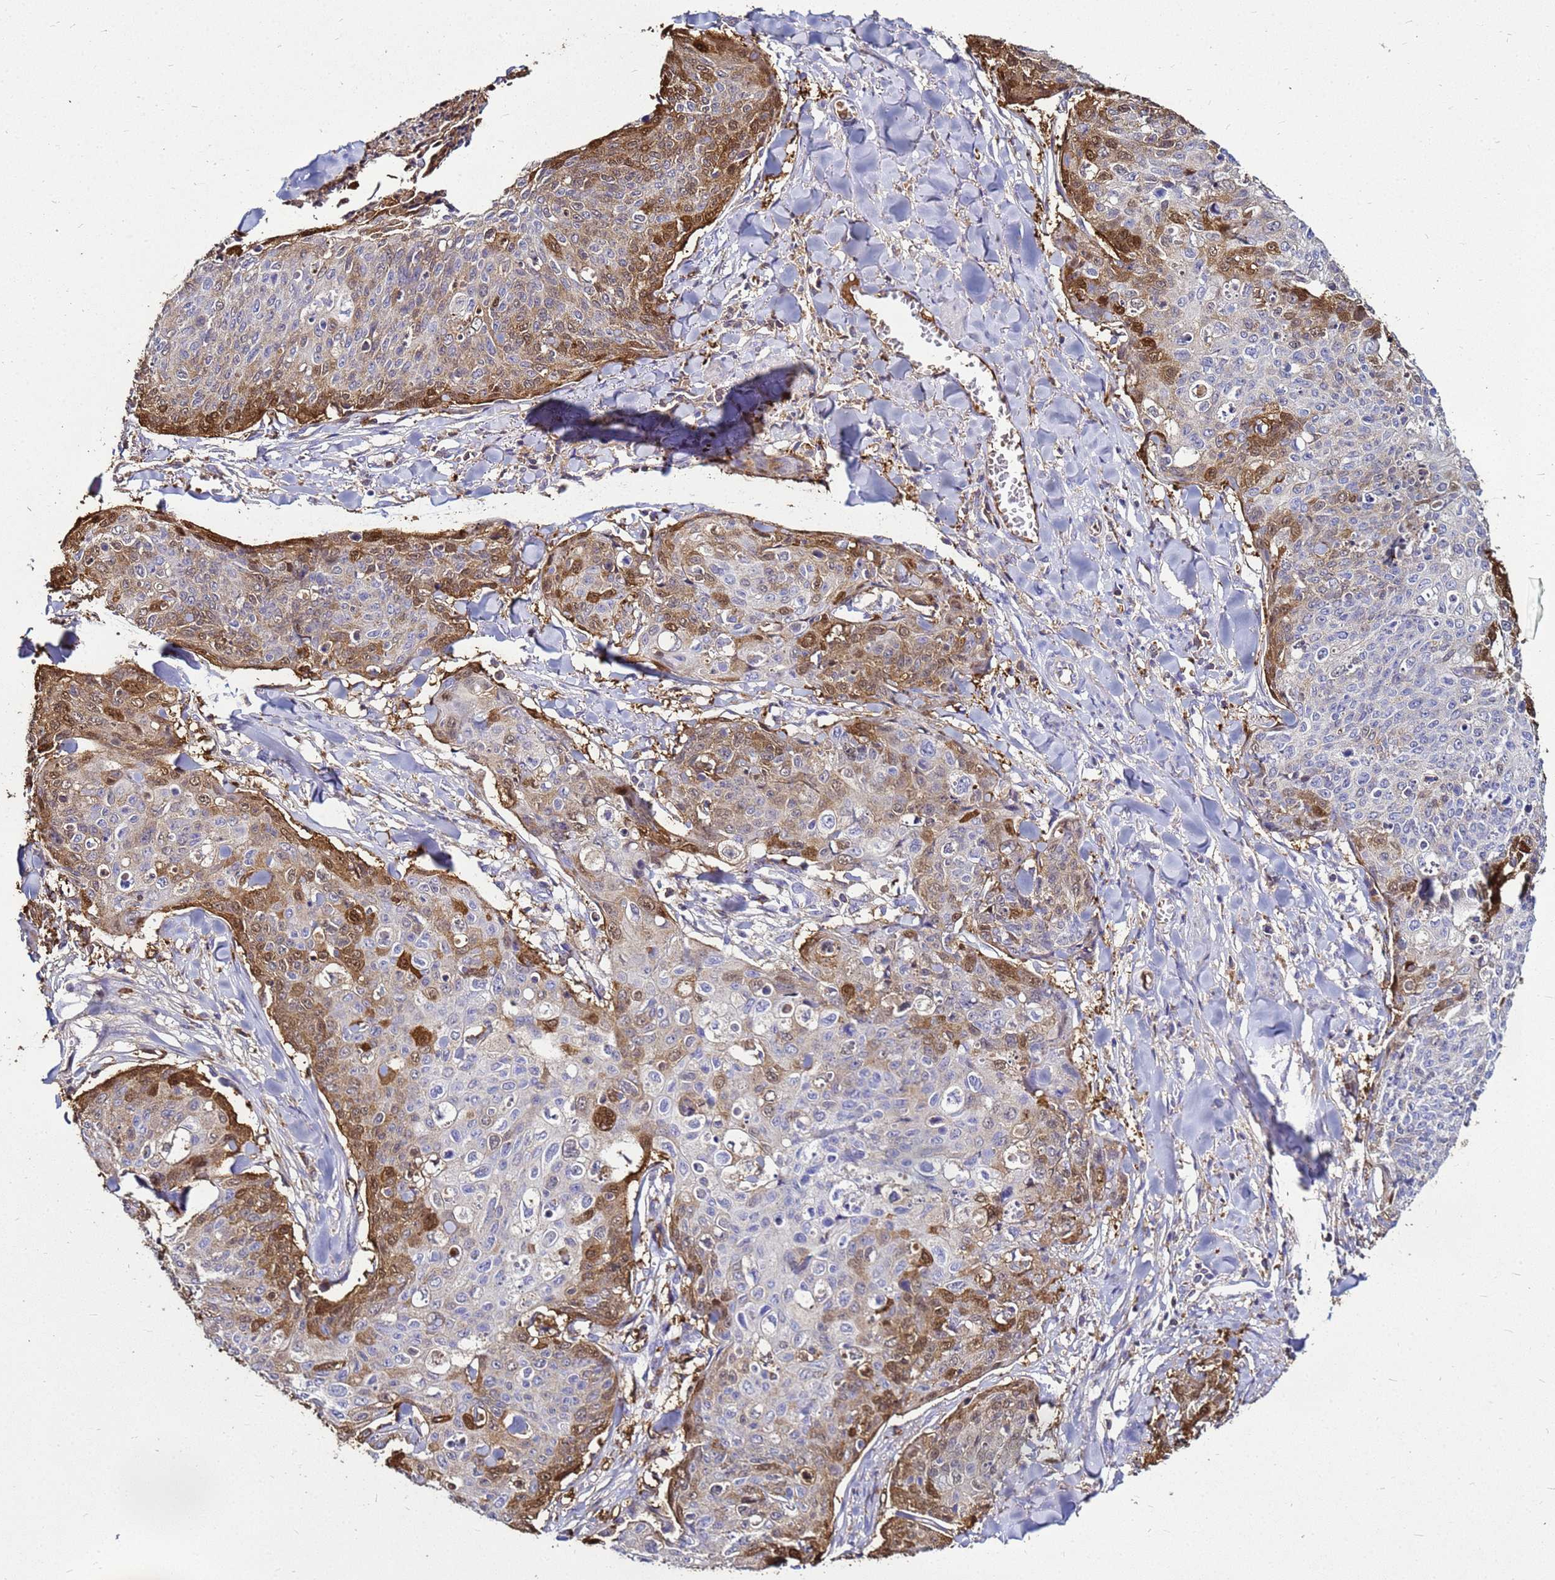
{"staining": {"intensity": "moderate", "quantity": "<25%", "location": "cytoplasmic/membranous,nuclear"}, "tissue": "skin cancer", "cell_type": "Tumor cells", "image_type": "cancer", "snomed": [{"axis": "morphology", "description": "Squamous cell carcinoma, NOS"}, {"axis": "topography", "description": "Skin"}, {"axis": "topography", "description": "Vulva"}], "caption": "IHC staining of squamous cell carcinoma (skin), which shows low levels of moderate cytoplasmic/membranous and nuclear positivity in approximately <25% of tumor cells indicating moderate cytoplasmic/membranous and nuclear protein positivity. The staining was performed using DAB (3,3'-diaminobenzidine) (brown) for protein detection and nuclei were counterstained in hematoxylin (blue).", "gene": "S100A2", "patient": {"sex": "female", "age": 85}}